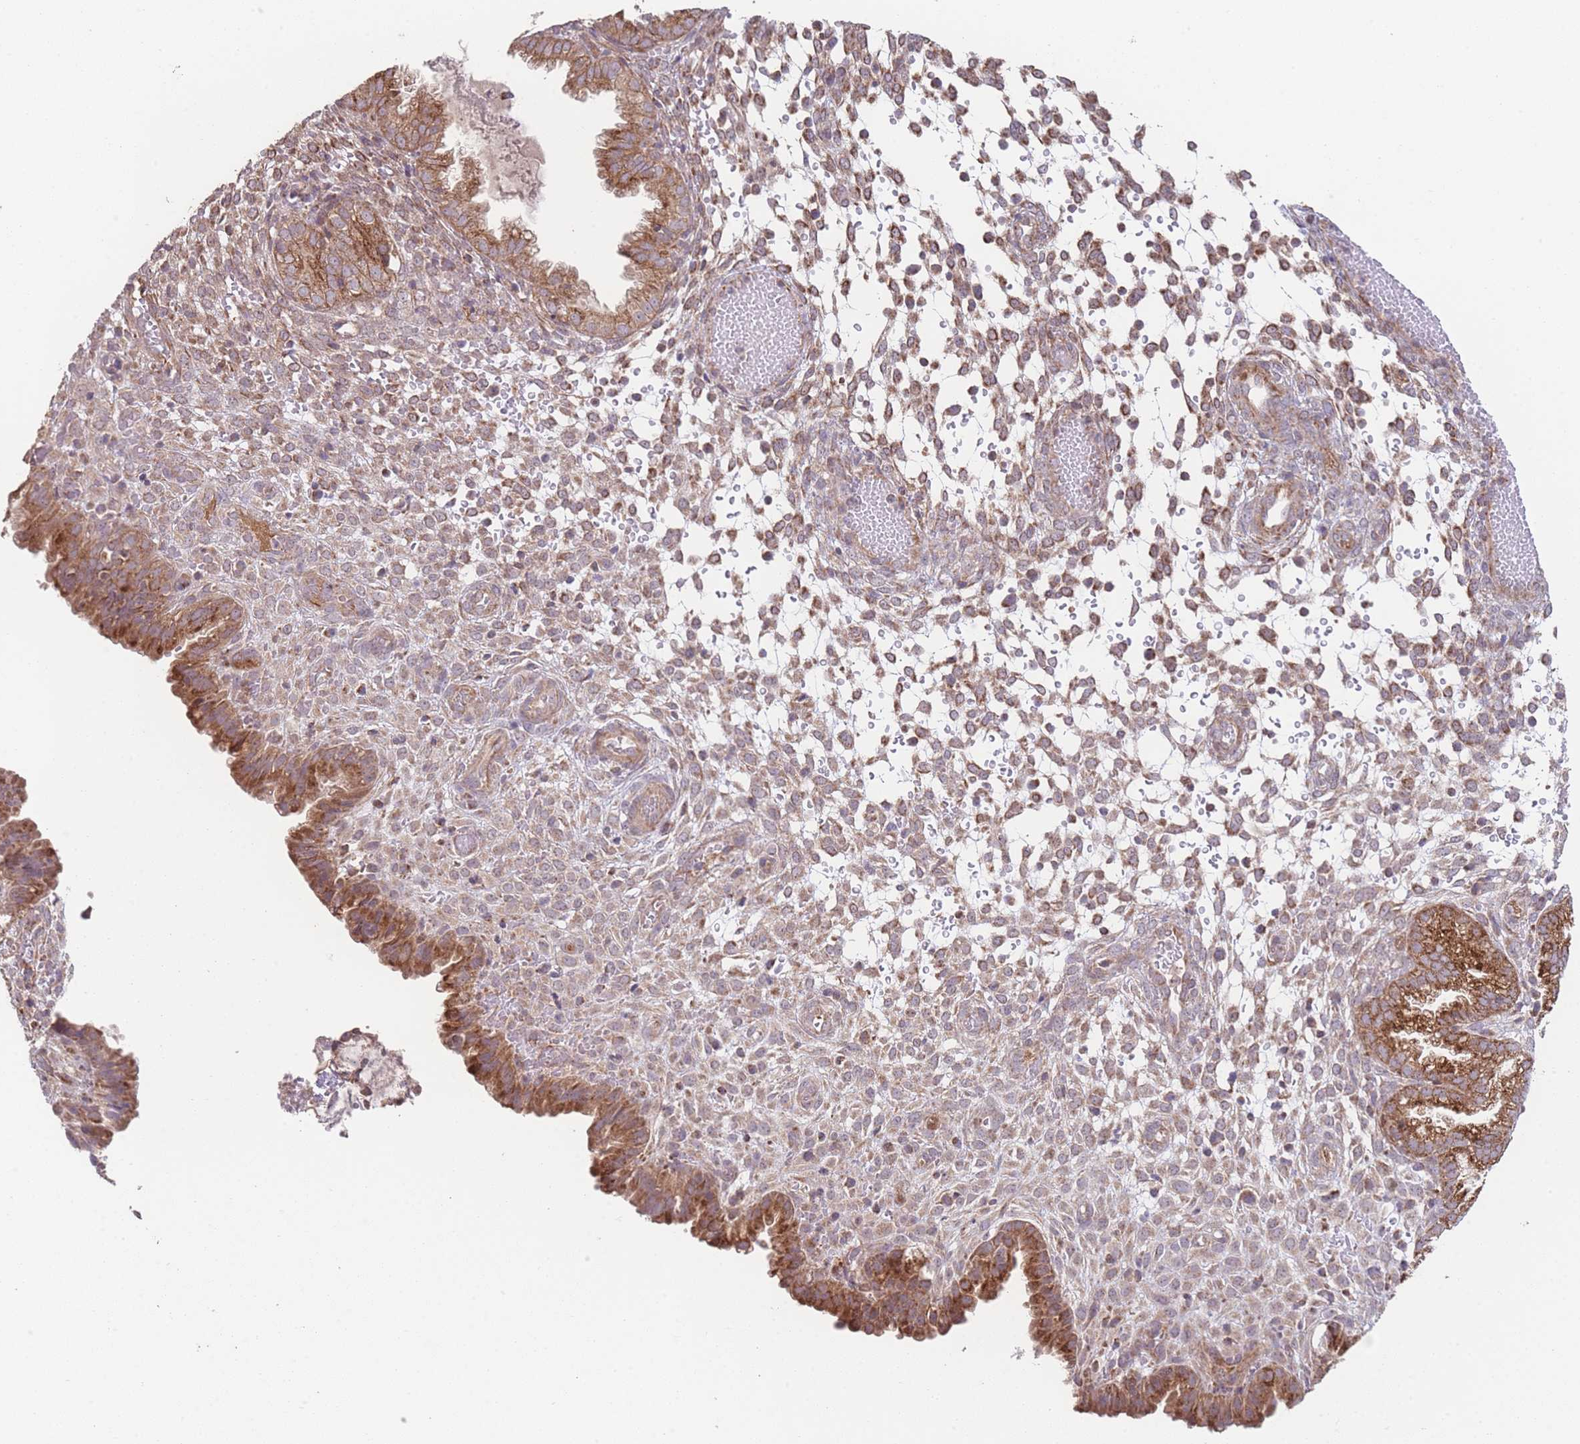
{"staining": {"intensity": "moderate", "quantity": "<25%", "location": "cytoplasmic/membranous"}, "tissue": "endometrium", "cell_type": "Cells in endometrial stroma", "image_type": "normal", "snomed": [{"axis": "morphology", "description": "Normal tissue, NOS"}, {"axis": "topography", "description": "Endometrium"}], "caption": "About <25% of cells in endometrial stroma in unremarkable endometrium reveal moderate cytoplasmic/membranous protein staining as visualized by brown immunohistochemical staining.", "gene": "PXMP4", "patient": {"sex": "female", "age": 33}}